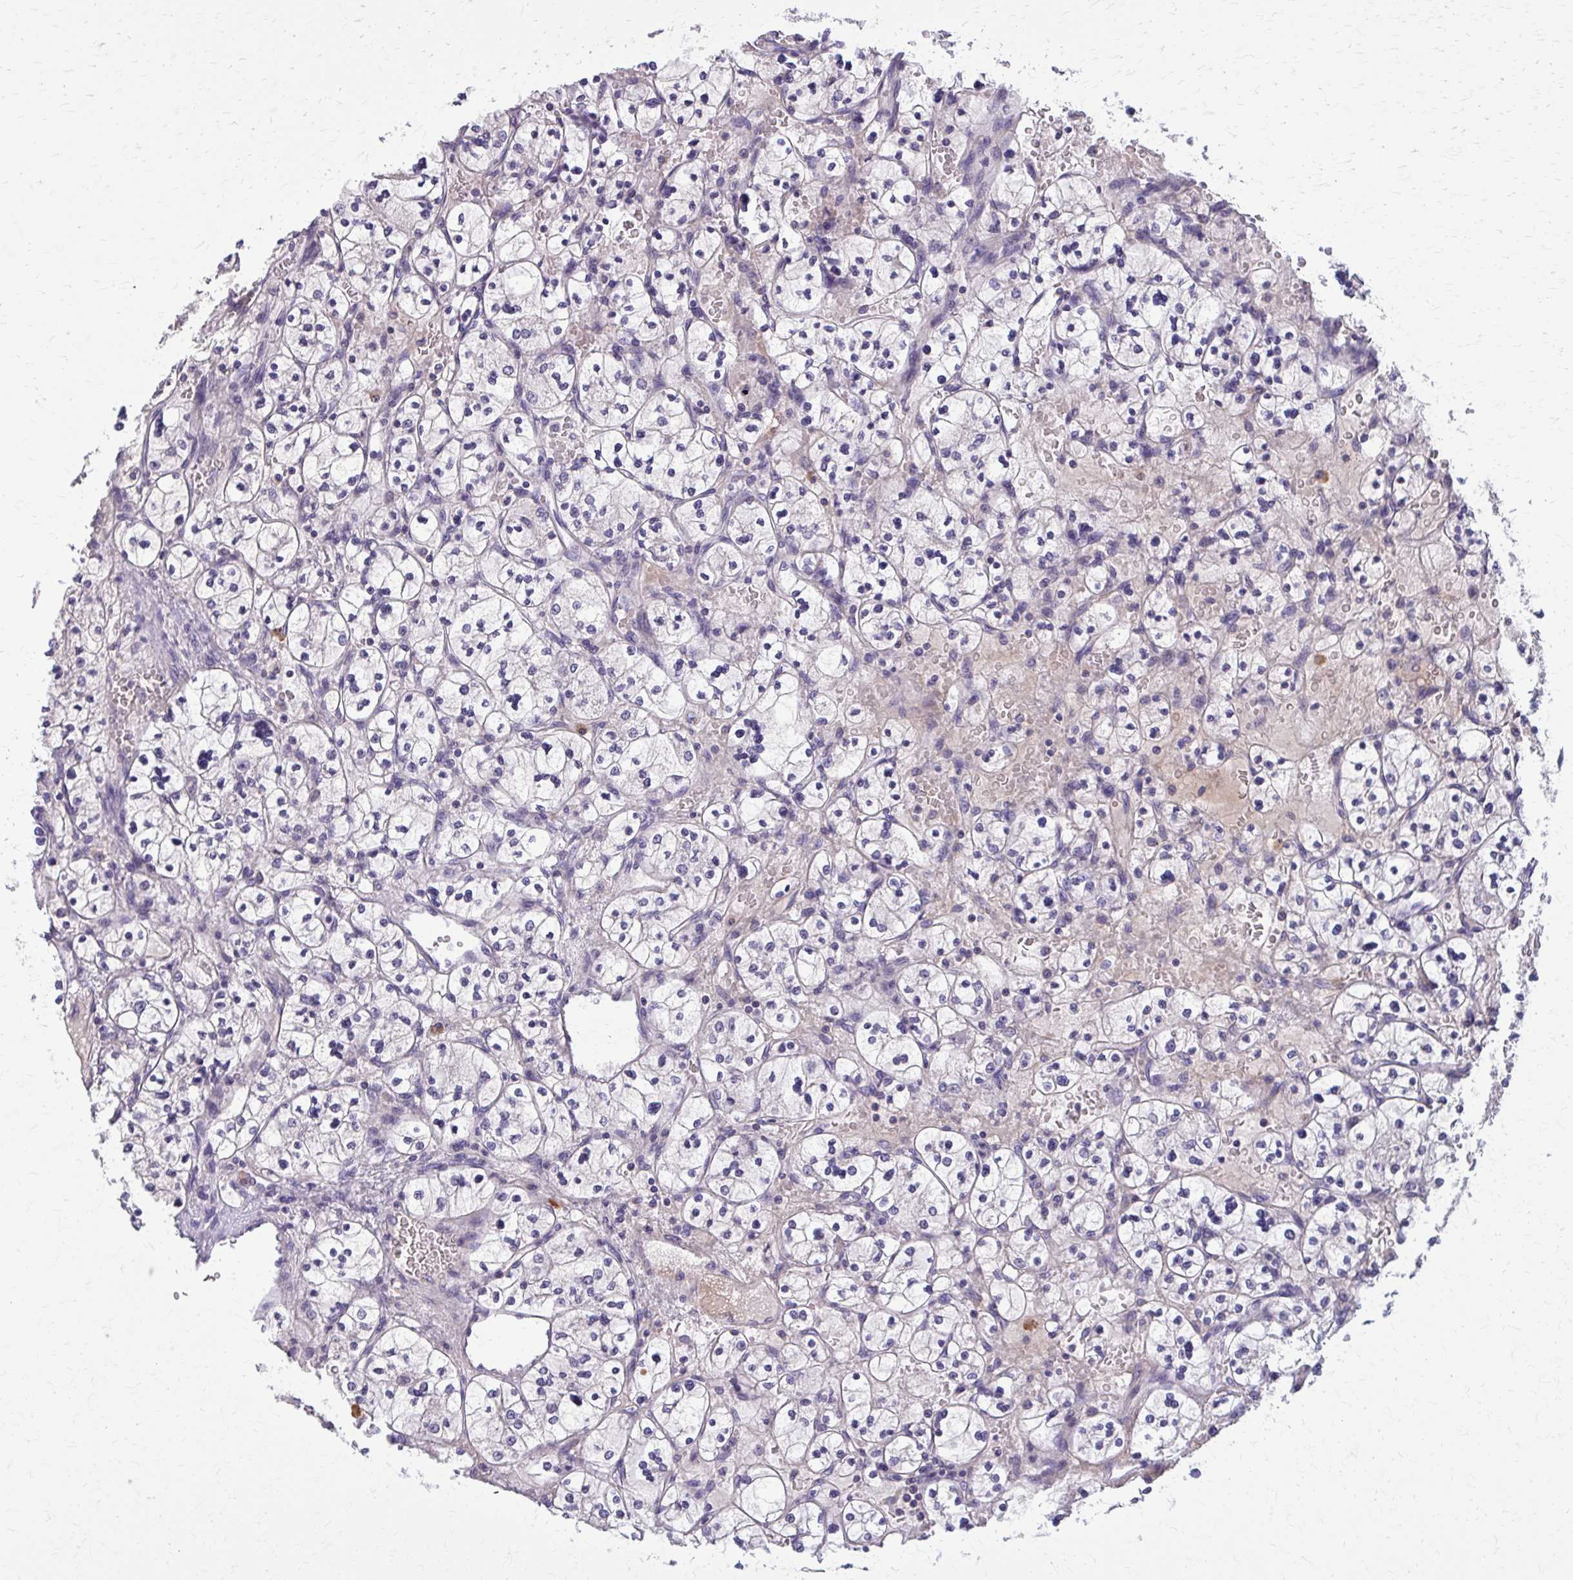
{"staining": {"intensity": "negative", "quantity": "none", "location": "none"}, "tissue": "renal cancer", "cell_type": "Tumor cells", "image_type": "cancer", "snomed": [{"axis": "morphology", "description": "Adenocarcinoma, NOS"}, {"axis": "topography", "description": "Kidney"}], "caption": "Renal adenocarcinoma stained for a protein using IHC displays no positivity tumor cells.", "gene": "NRBF2", "patient": {"sex": "female", "age": 83}}